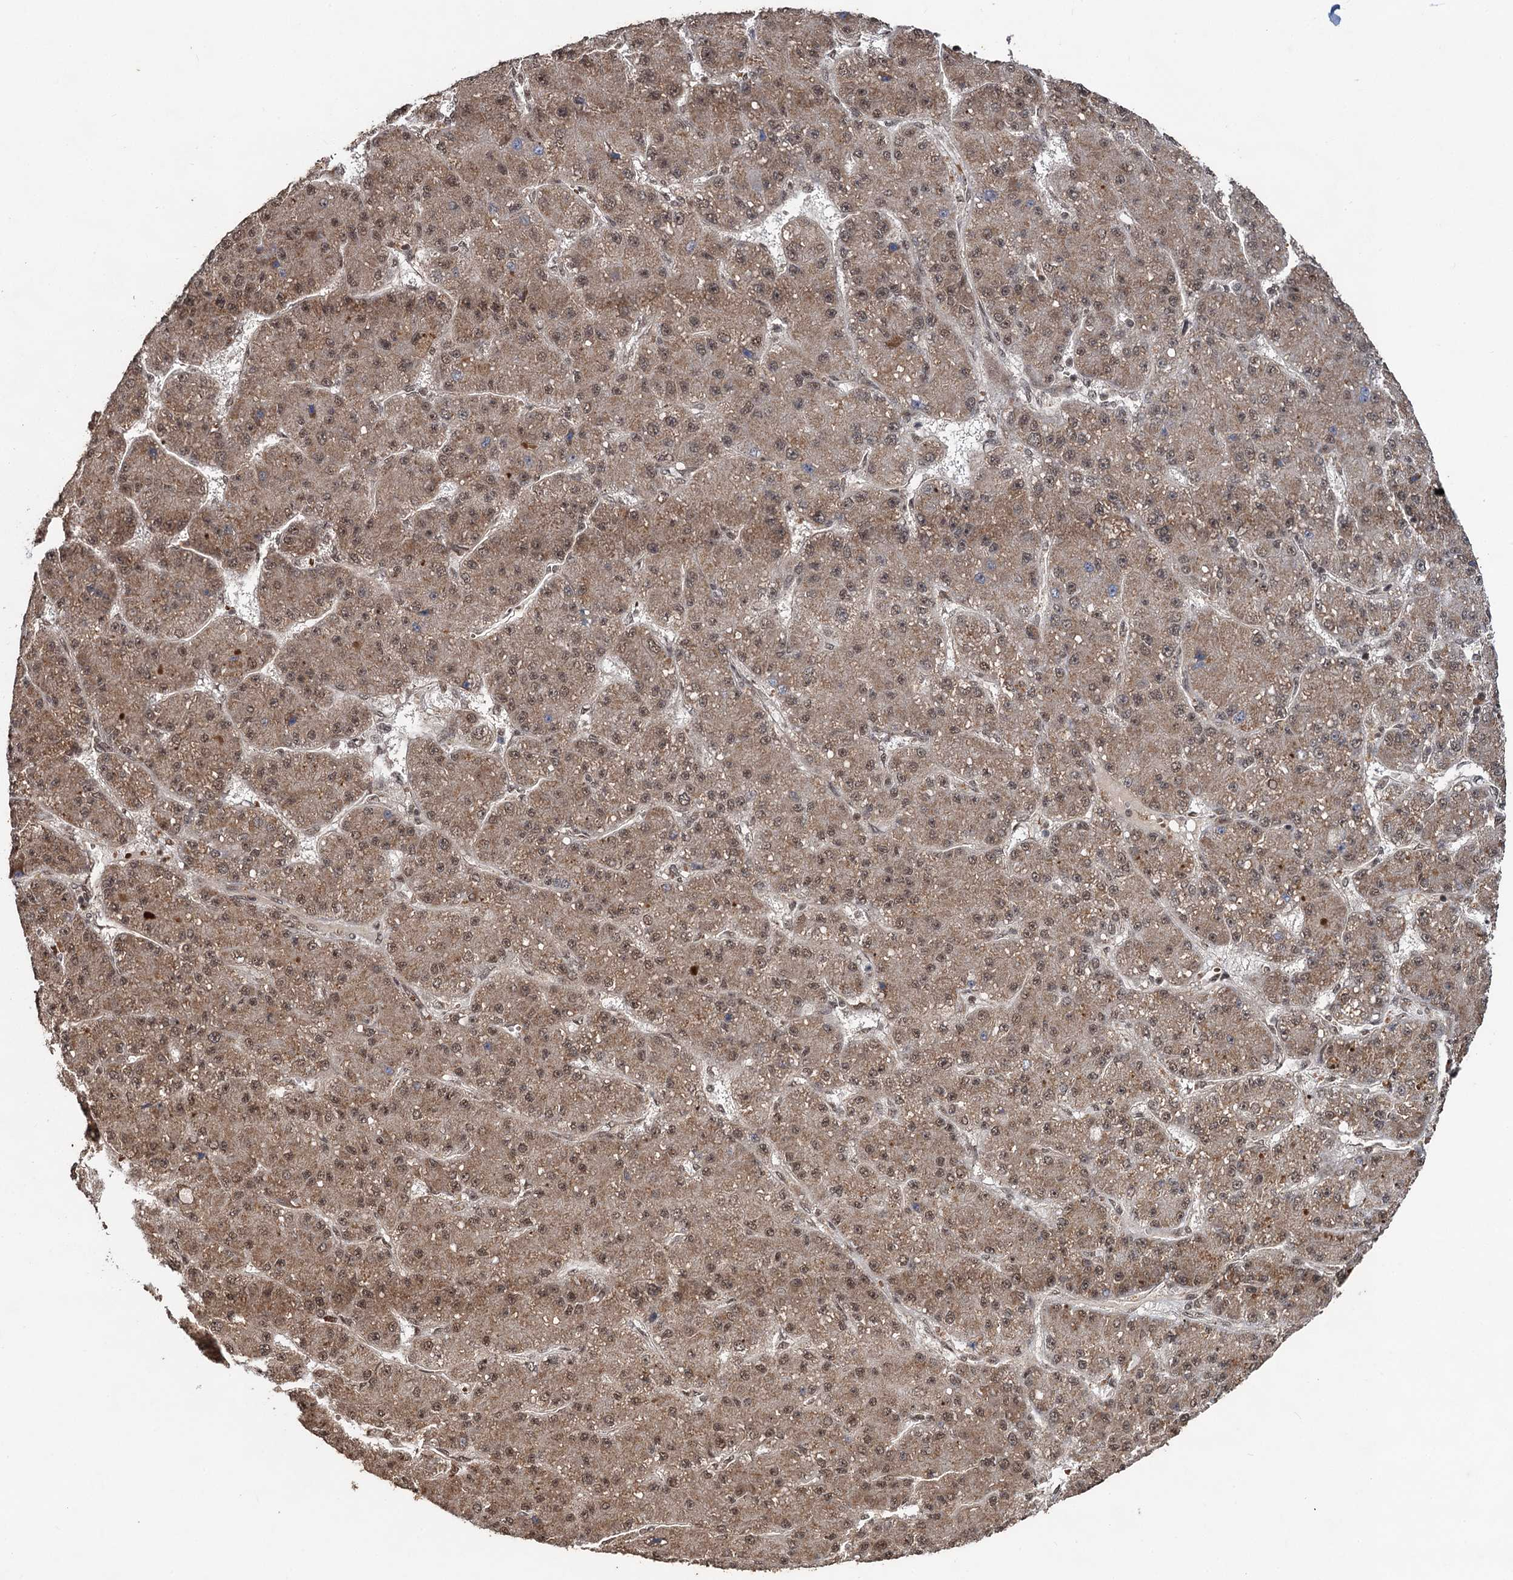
{"staining": {"intensity": "moderate", "quantity": ">75%", "location": "cytoplasmic/membranous,nuclear"}, "tissue": "liver cancer", "cell_type": "Tumor cells", "image_type": "cancer", "snomed": [{"axis": "morphology", "description": "Carcinoma, Hepatocellular, NOS"}, {"axis": "topography", "description": "Liver"}], "caption": "Immunohistochemical staining of human hepatocellular carcinoma (liver) exhibits medium levels of moderate cytoplasmic/membranous and nuclear staining in about >75% of tumor cells.", "gene": "REP15", "patient": {"sex": "male", "age": 67}}